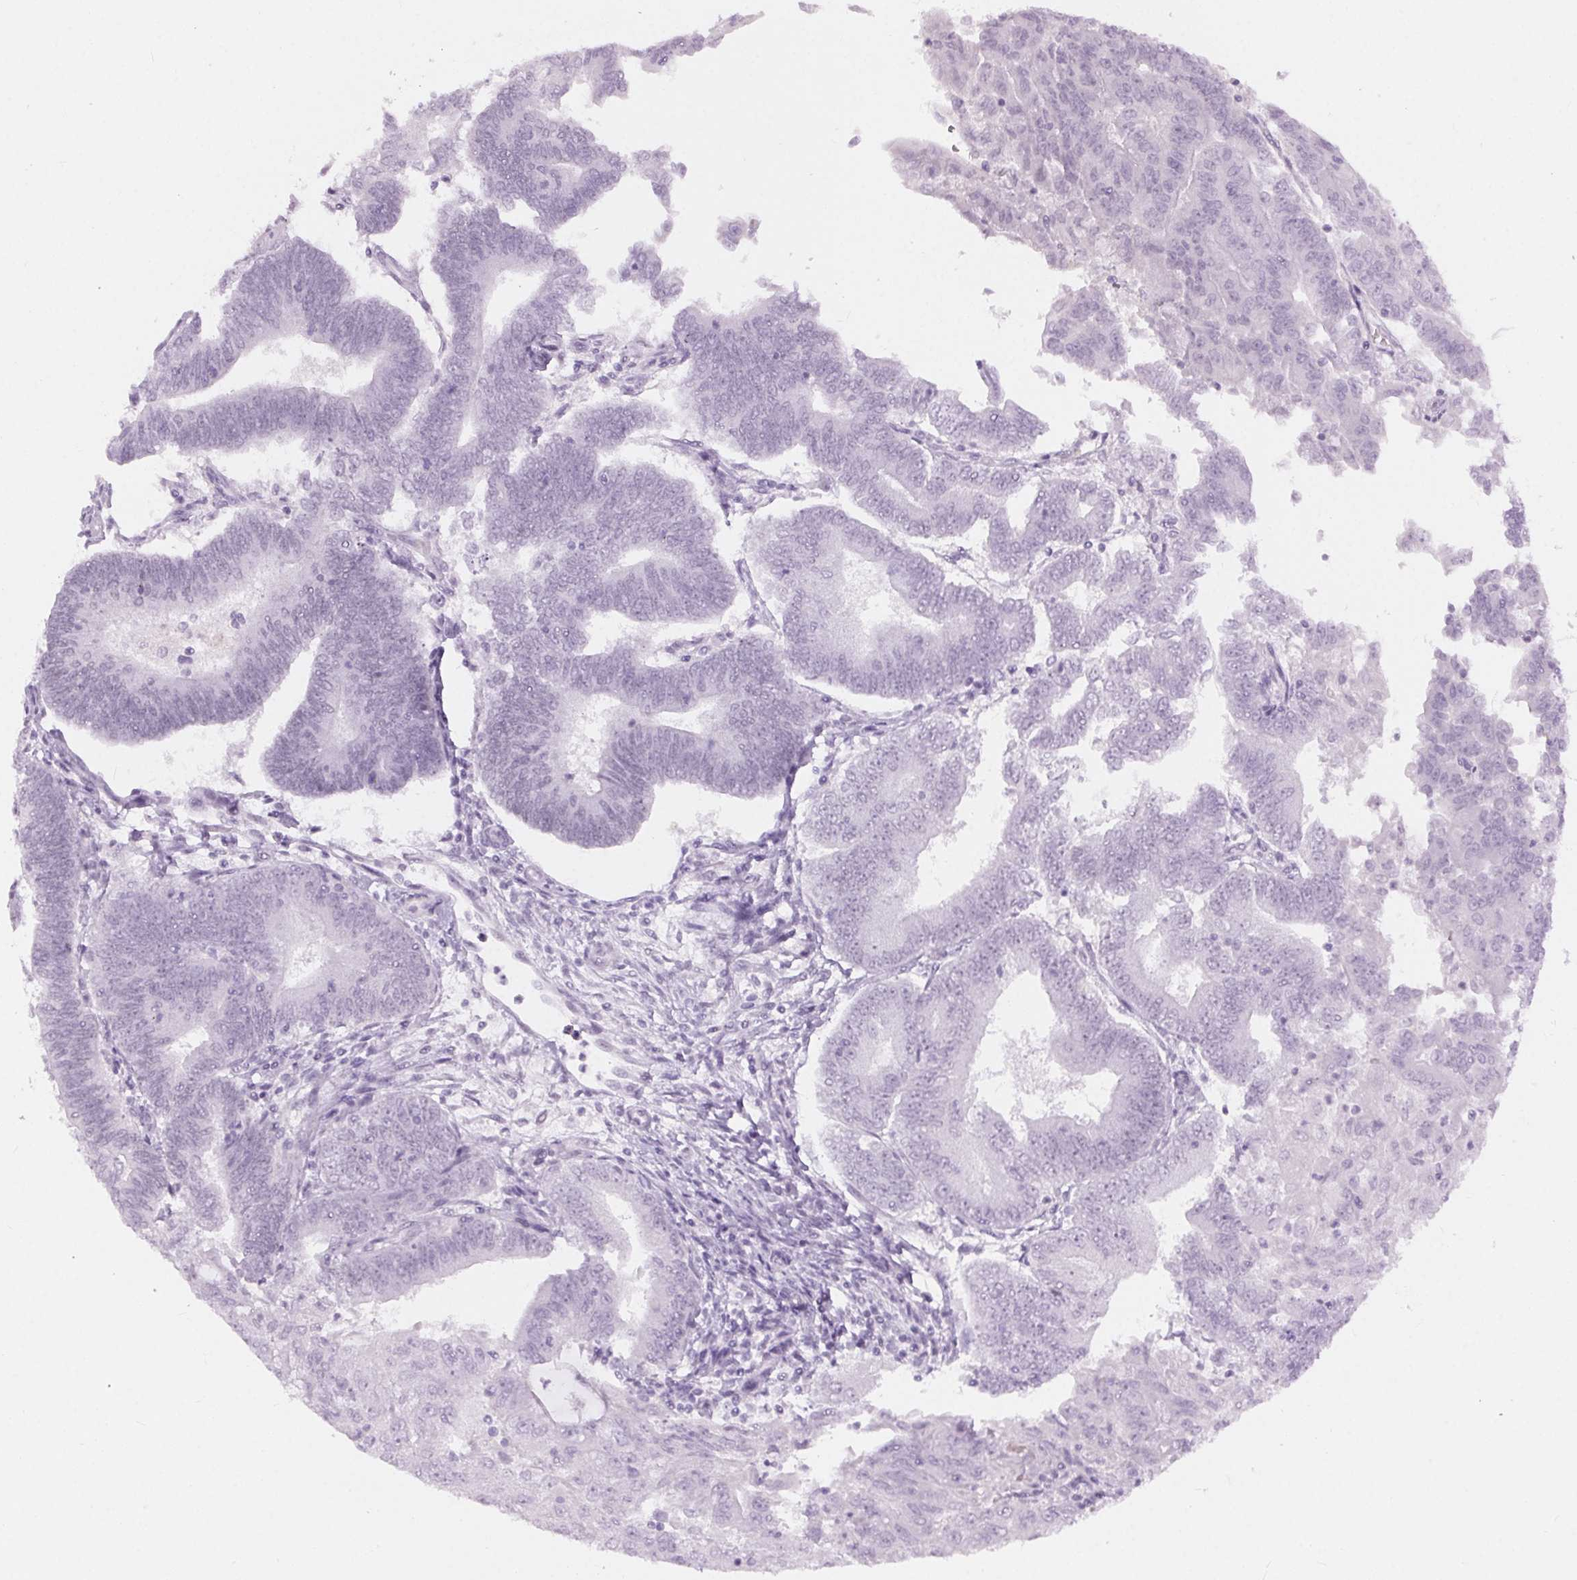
{"staining": {"intensity": "negative", "quantity": "none", "location": "none"}, "tissue": "endometrial cancer", "cell_type": "Tumor cells", "image_type": "cancer", "snomed": [{"axis": "morphology", "description": "Adenocarcinoma, NOS"}, {"axis": "topography", "description": "Endometrium"}], "caption": "Immunohistochemistry (IHC) micrograph of neoplastic tissue: human endometrial cancer stained with DAB (3,3'-diaminobenzidine) displays no significant protein staining in tumor cells.", "gene": "BEND2", "patient": {"sex": "female", "age": 70}}